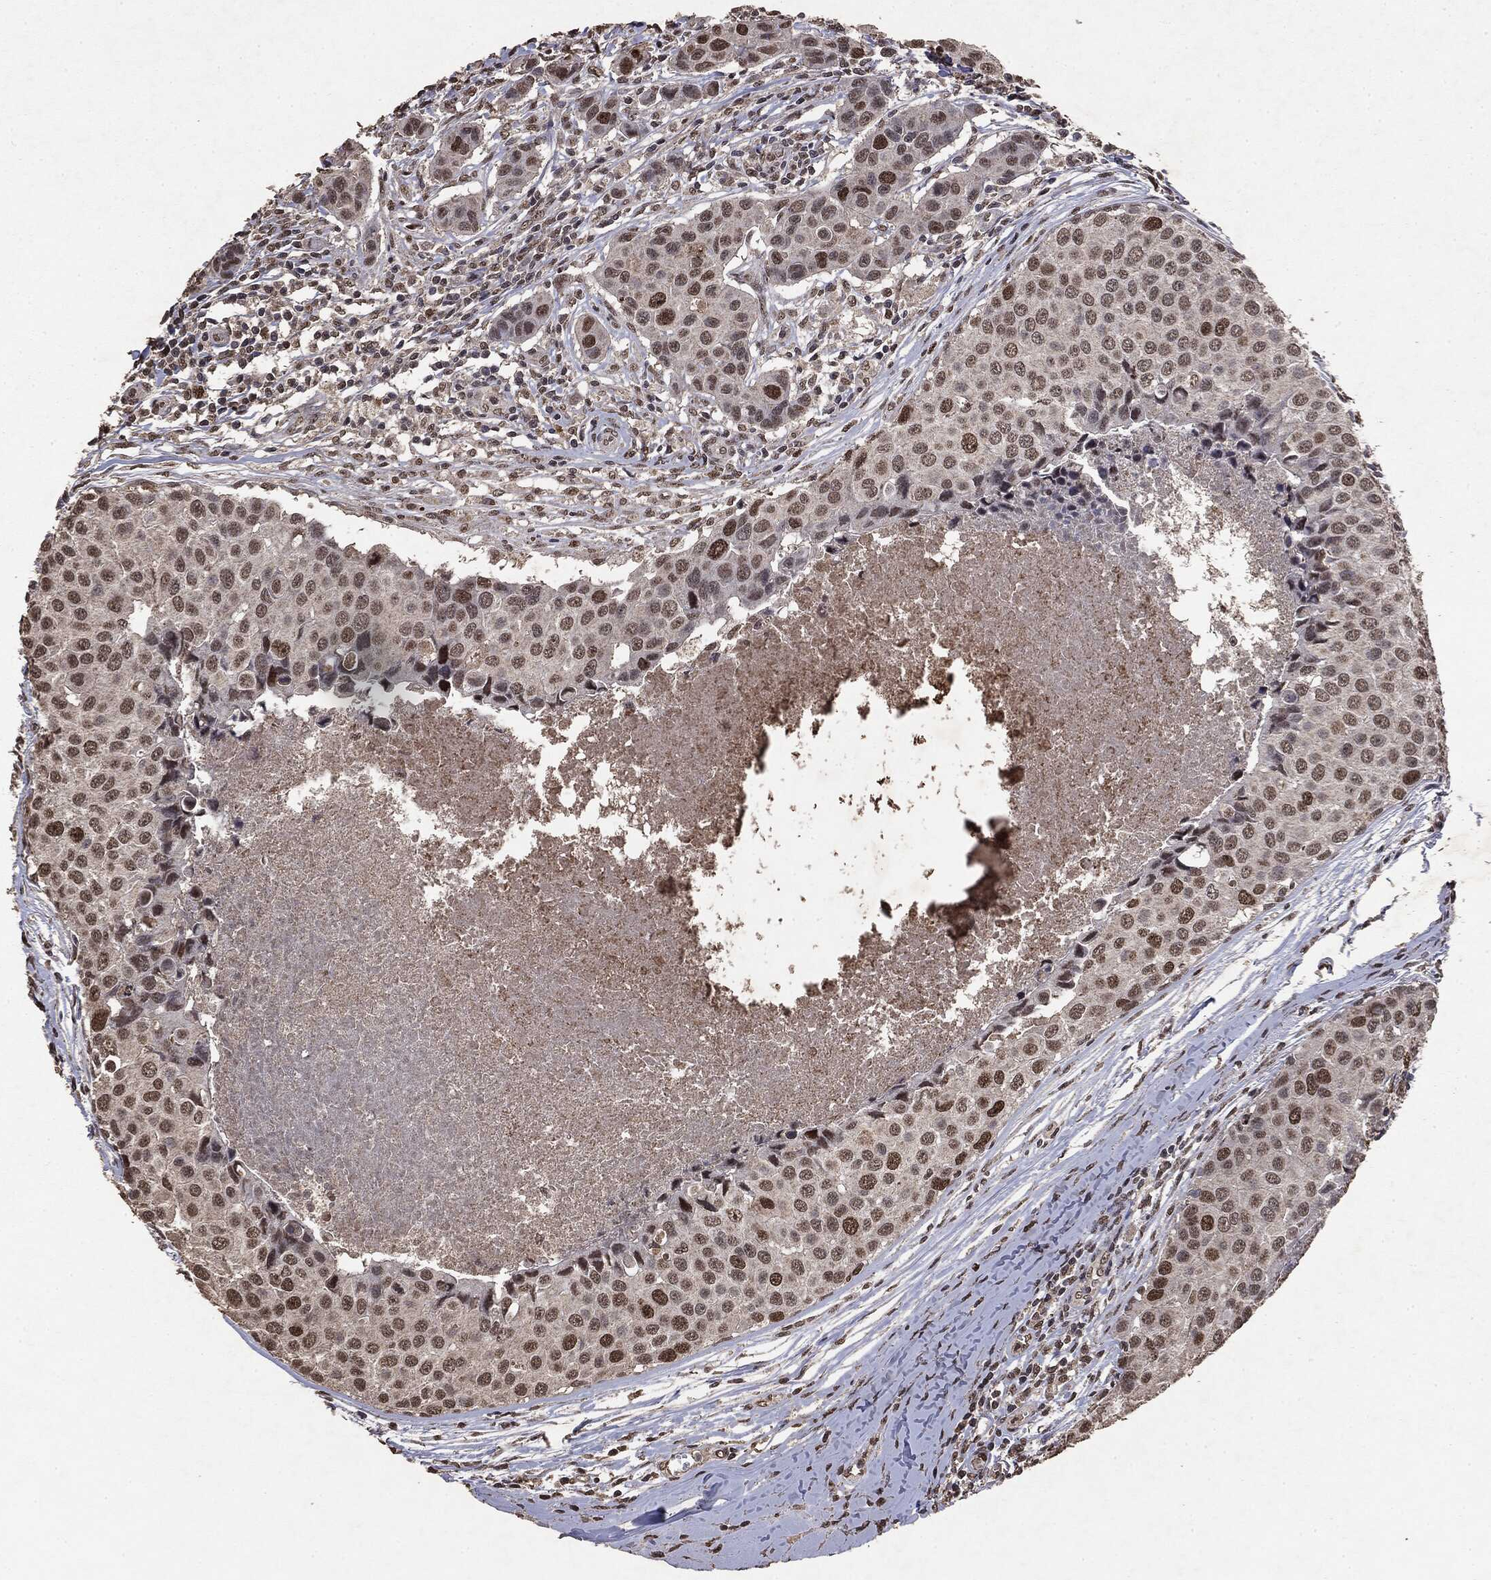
{"staining": {"intensity": "moderate", "quantity": "25%-75%", "location": "nuclear"}, "tissue": "breast cancer", "cell_type": "Tumor cells", "image_type": "cancer", "snomed": [{"axis": "morphology", "description": "Duct carcinoma"}, {"axis": "topography", "description": "Breast"}], "caption": "Breast cancer (invasive ductal carcinoma) stained with DAB immunohistochemistry displays medium levels of moderate nuclear positivity in about 25%-75% of tumor cells.", "gene": "RAD18", "patient": {"sex": "female", "age": 24}}